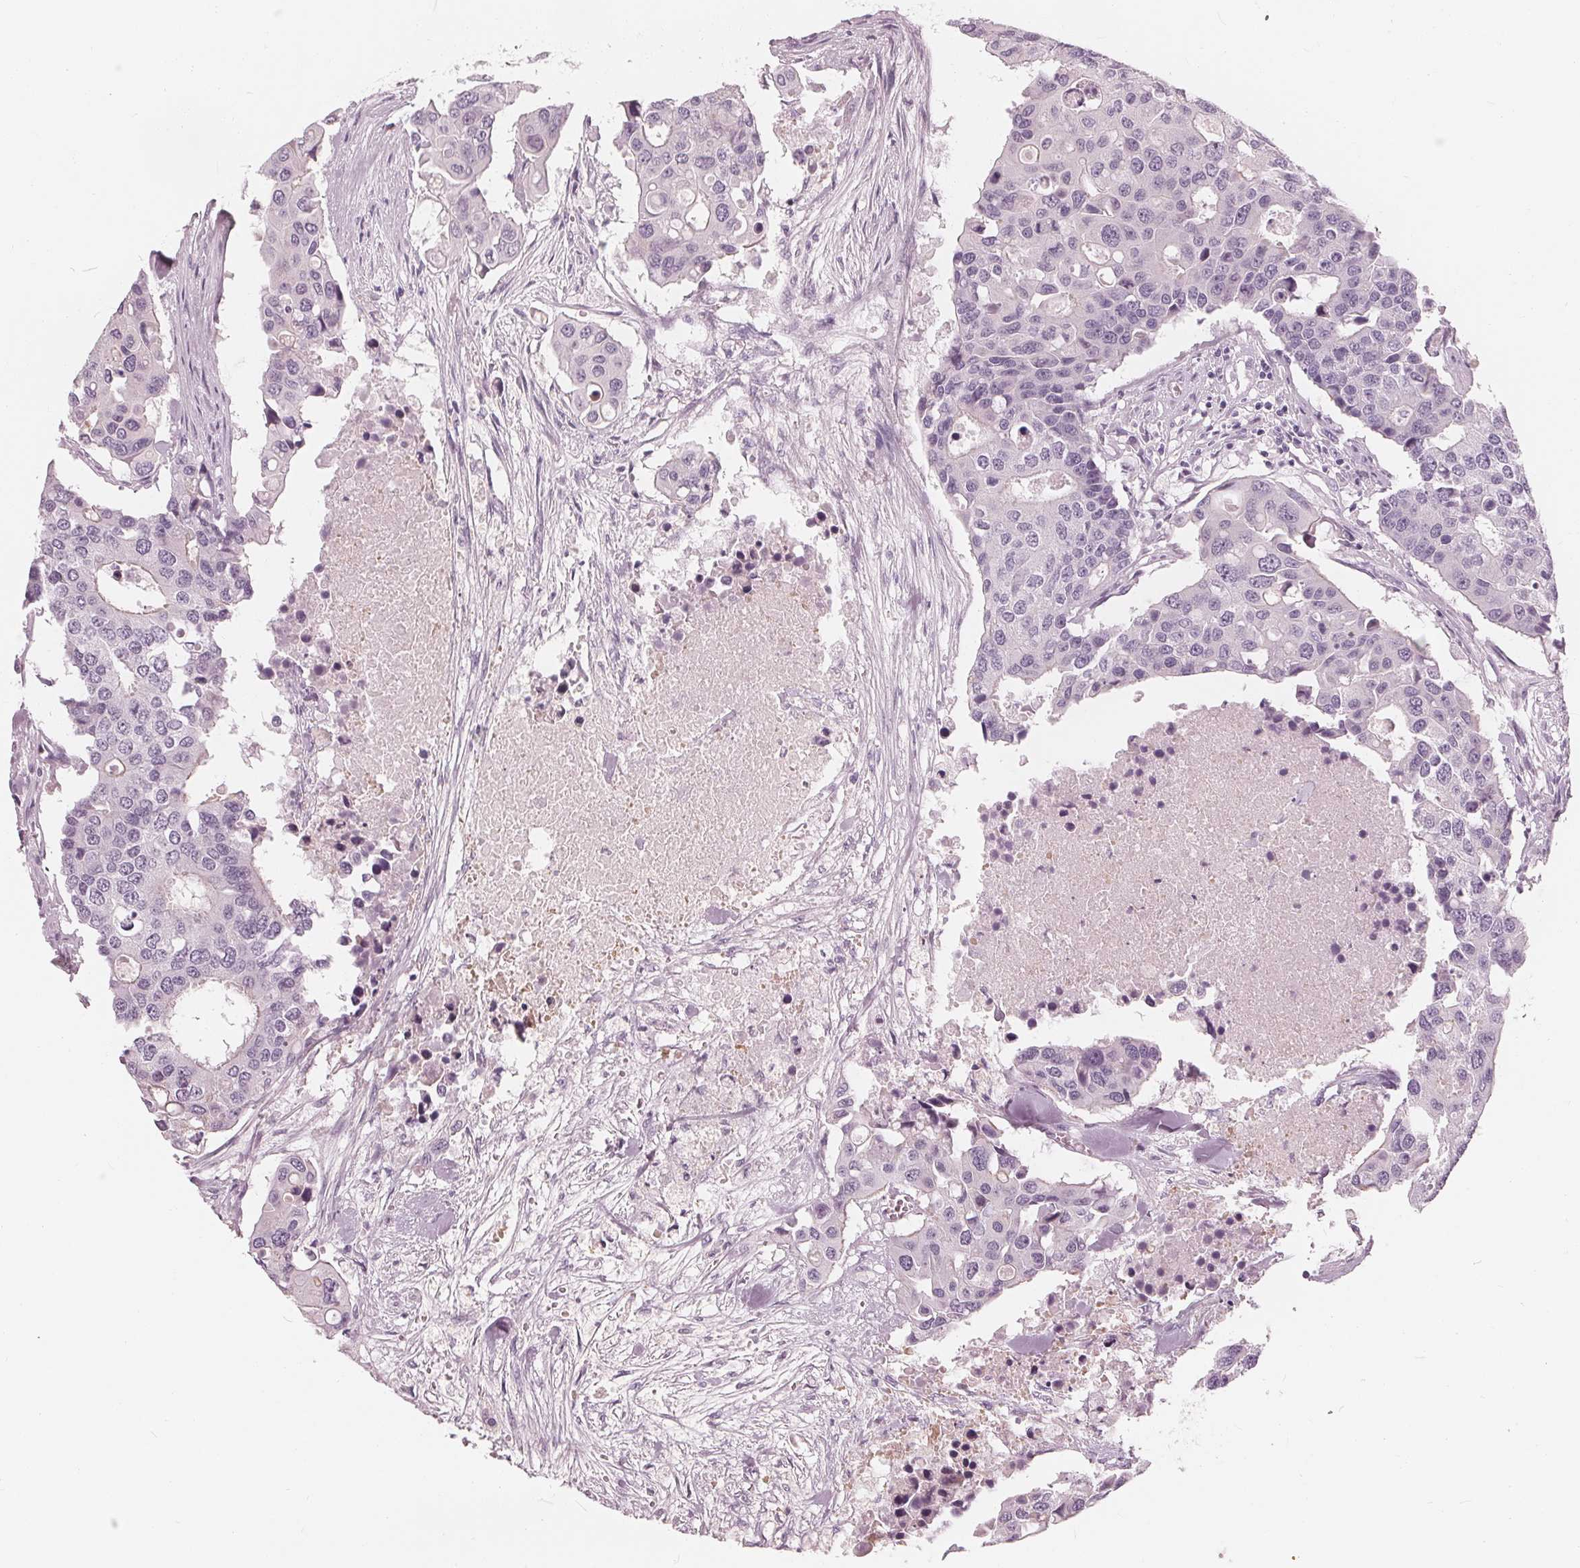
{"staining": {"intensity": "negative", "quantity": "none", "location": "none"}, "tissue": "colorectal cancer", "cell_type": "Tumor cells", "image_type": "cancer", "snomed": [{"axis": "morphology", "description": "Adenocarcinoma, NOS"}, {"axis": "topography", "description": "Colon"}], "caption": "DAB (3,3'-diaminobenzidine) immunohistochemical staining of human adenocarcinoma (colorectal) demonstrates no significant staining in tumor cells.", "gene": "SAT2", "patient": {"sex": "male", "age": 77}}